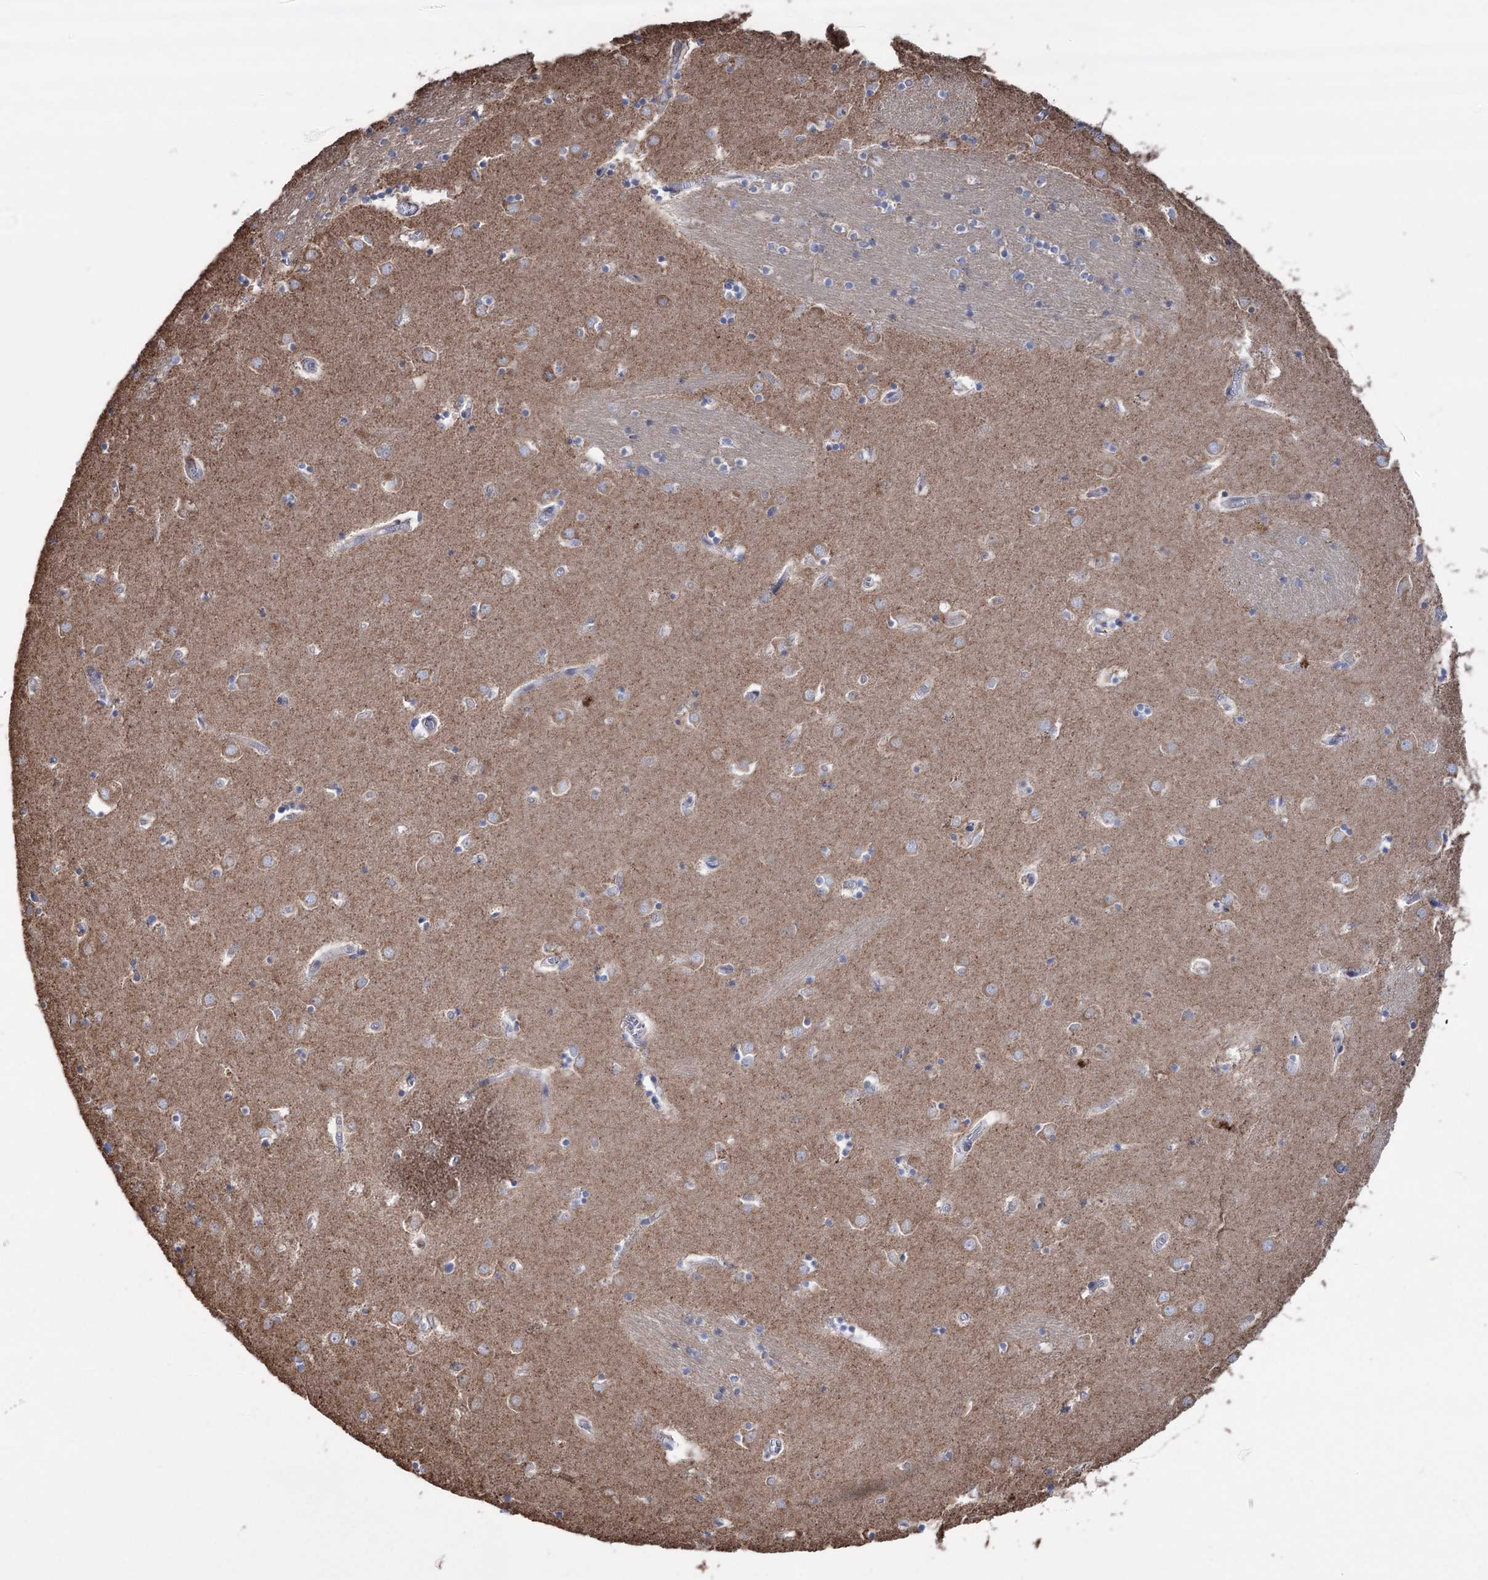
{"staining": {"intensity": "weak", "quantity": "25%-75%", "location": "cytoplasmic/membranous"}, "tissue": "caudate", "cell_type": "Glial cells", "image_type": "normal", "snomed": [{"axis": "morphology", "description": "Normal tissue, NOS"}, {"axis": "topography", "description": "Lateral ventricle wall"}], "caption": "A low amount of weak cytoplasmic/membranous staining is present in about 25%-75% of glial cells in normal caudate.", "gene": "TRIM71", "patient": {"sex": "male", "age": 70}}